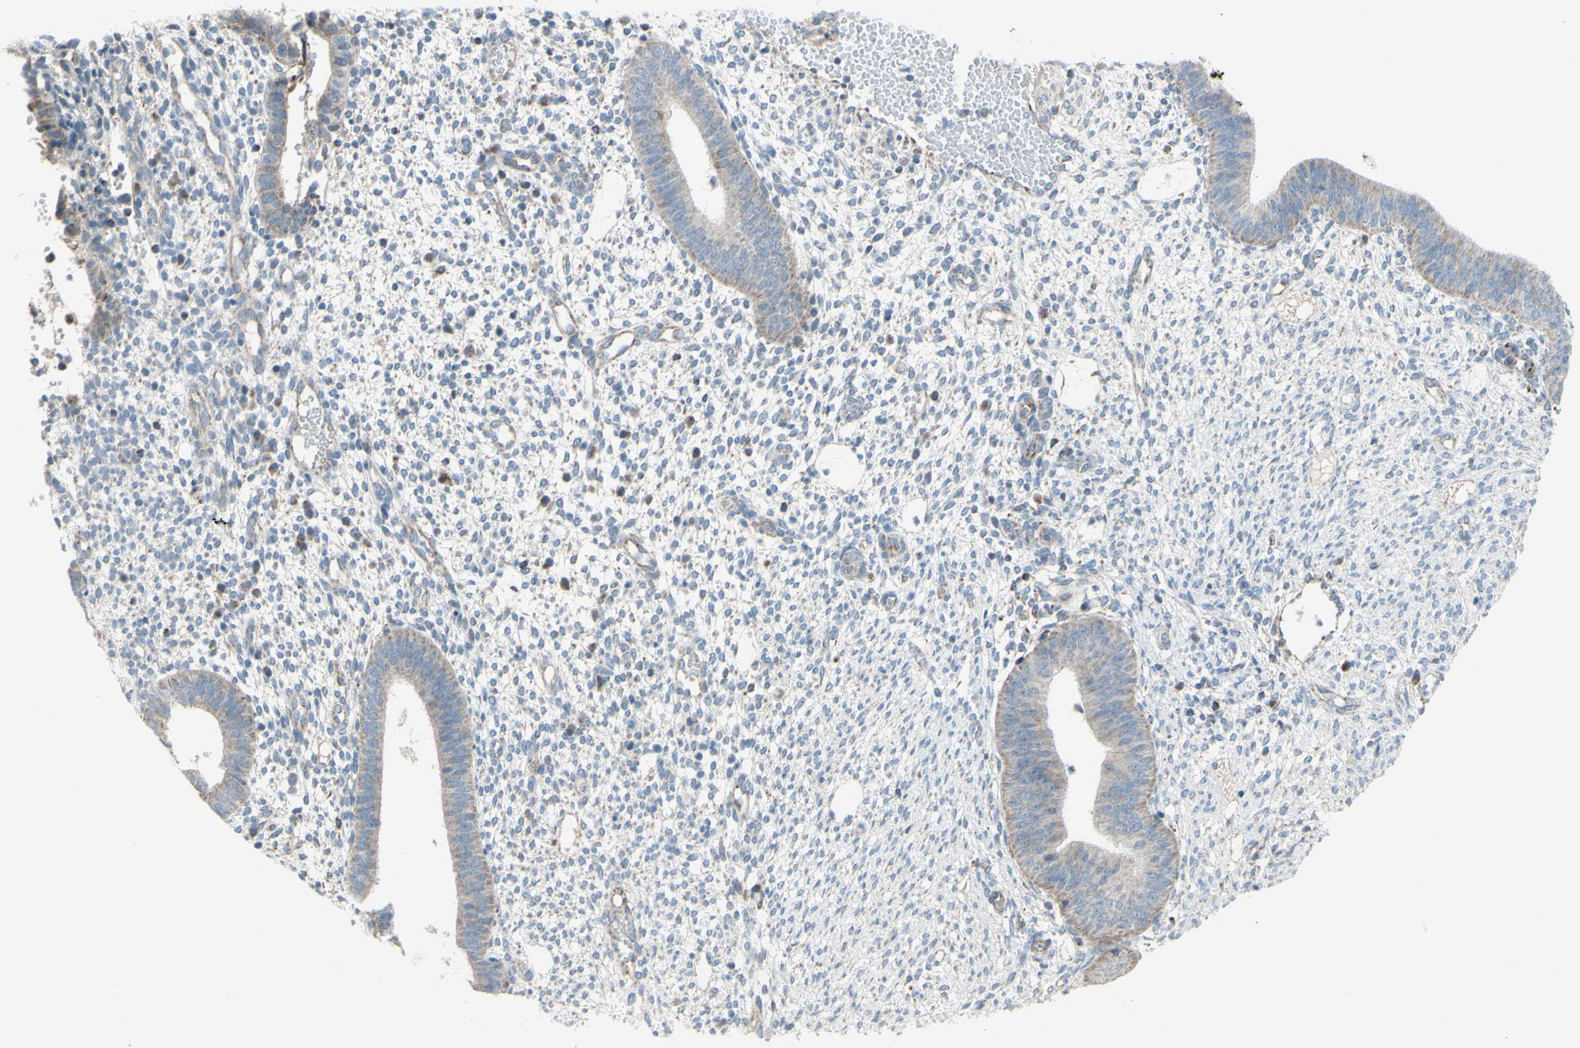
{"staining": {"intensity": "weak", "quantity": "<25%", "location": "cytoplasmic/membranous"}, "tissue": "endometrium", "cell_type": "Cells in endometrial stroma", "image_type": "normal", "snomed": [{"axis": "morphology", "description": "Normal tissue, NOS"}, {"axis": "topography", "description": "Endometrium"}], "caption": "Immunohistochemical staining of normal human endometrium shows no significant expression in cells in endometrial stroma. The staining is performed using DAB brown chromogen with nuclei counter-stained in using hematoxylin.", "gene": "GLT8D1", "patient": {"sex": "female", "age": 35}}